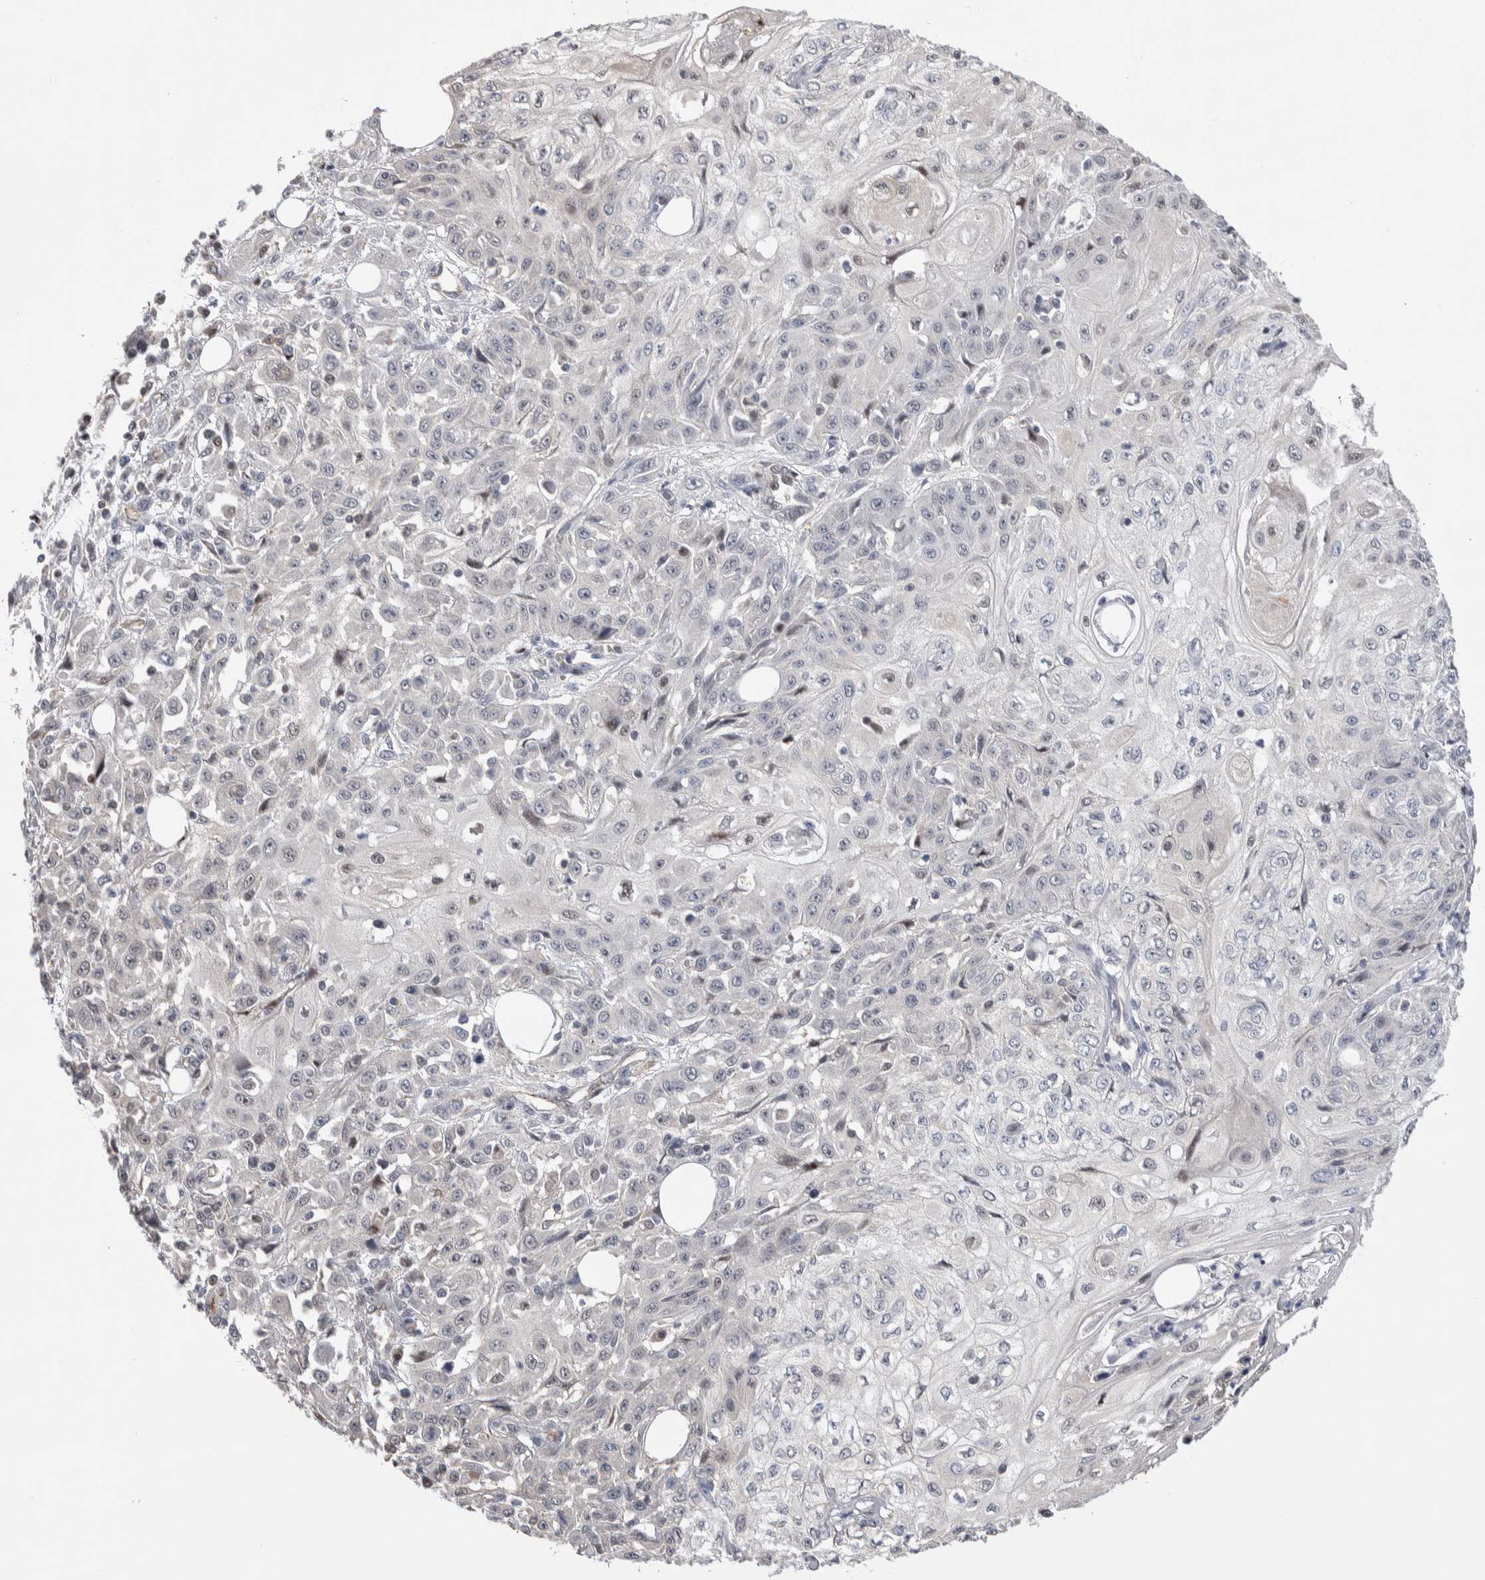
{"staining": {"intensity": "negative", "quantity": "none", "location": "none"}, "tissue": "skin cancer", "cell_type": "Tumor cells", "image_type": "cancer", "snomed": [{"axis": "morphology", "description": "Squamous cell carcinoma, NOS"}, {"axis": "morphology", "description": "Squamous cell carcinoma, metastatic, NOS"}, {"axis": "topography", "description": "Skin"}, {"axis": "topography", "description": "Lymph node"}], "caption": "This is an immunohistochemistry (IHC) image of human squamous cell carcinoma (skin). There is no expression in tumor cells.", "gene": "ZBTB49", "patient": {"sex": "male", "age": 75}}